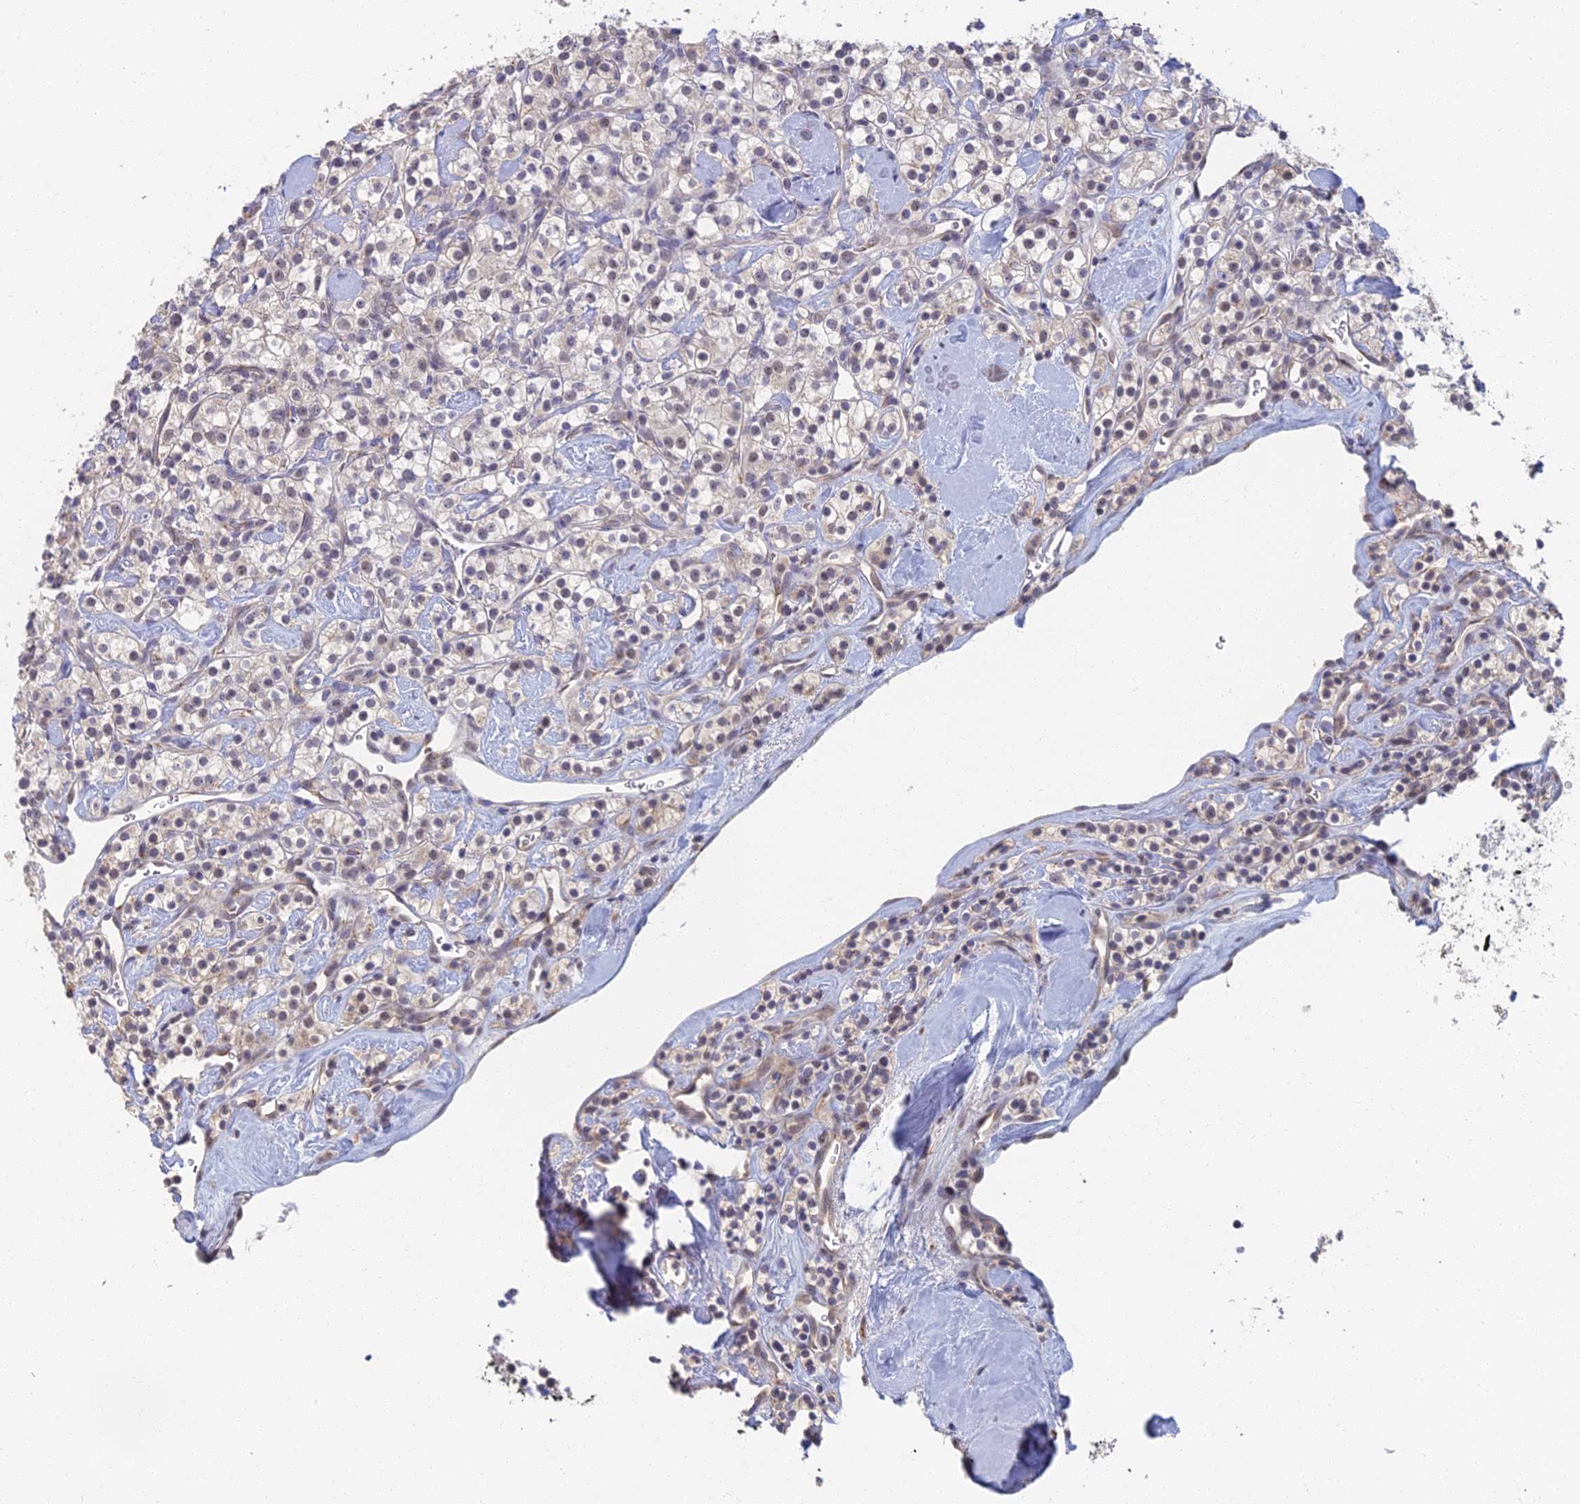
{"staining": {"intensity": "negative", "quantity": "none", "location": "none"}, "tissue": "renal cancer", "cell_type": "Tumor cells", "image_type": "cancer", "snomed": [{"axis": "morphology", "description": "Adenocarcinoma, NOS"}, {"axis": "topography", "description": "Kidney"}], "caption": "A histopathology image of renal cancer stained for a protein reveals no brown staining in tumor cells.", "gene": "GPATCH1", "patient": {"sex": "male", "age": 77}}